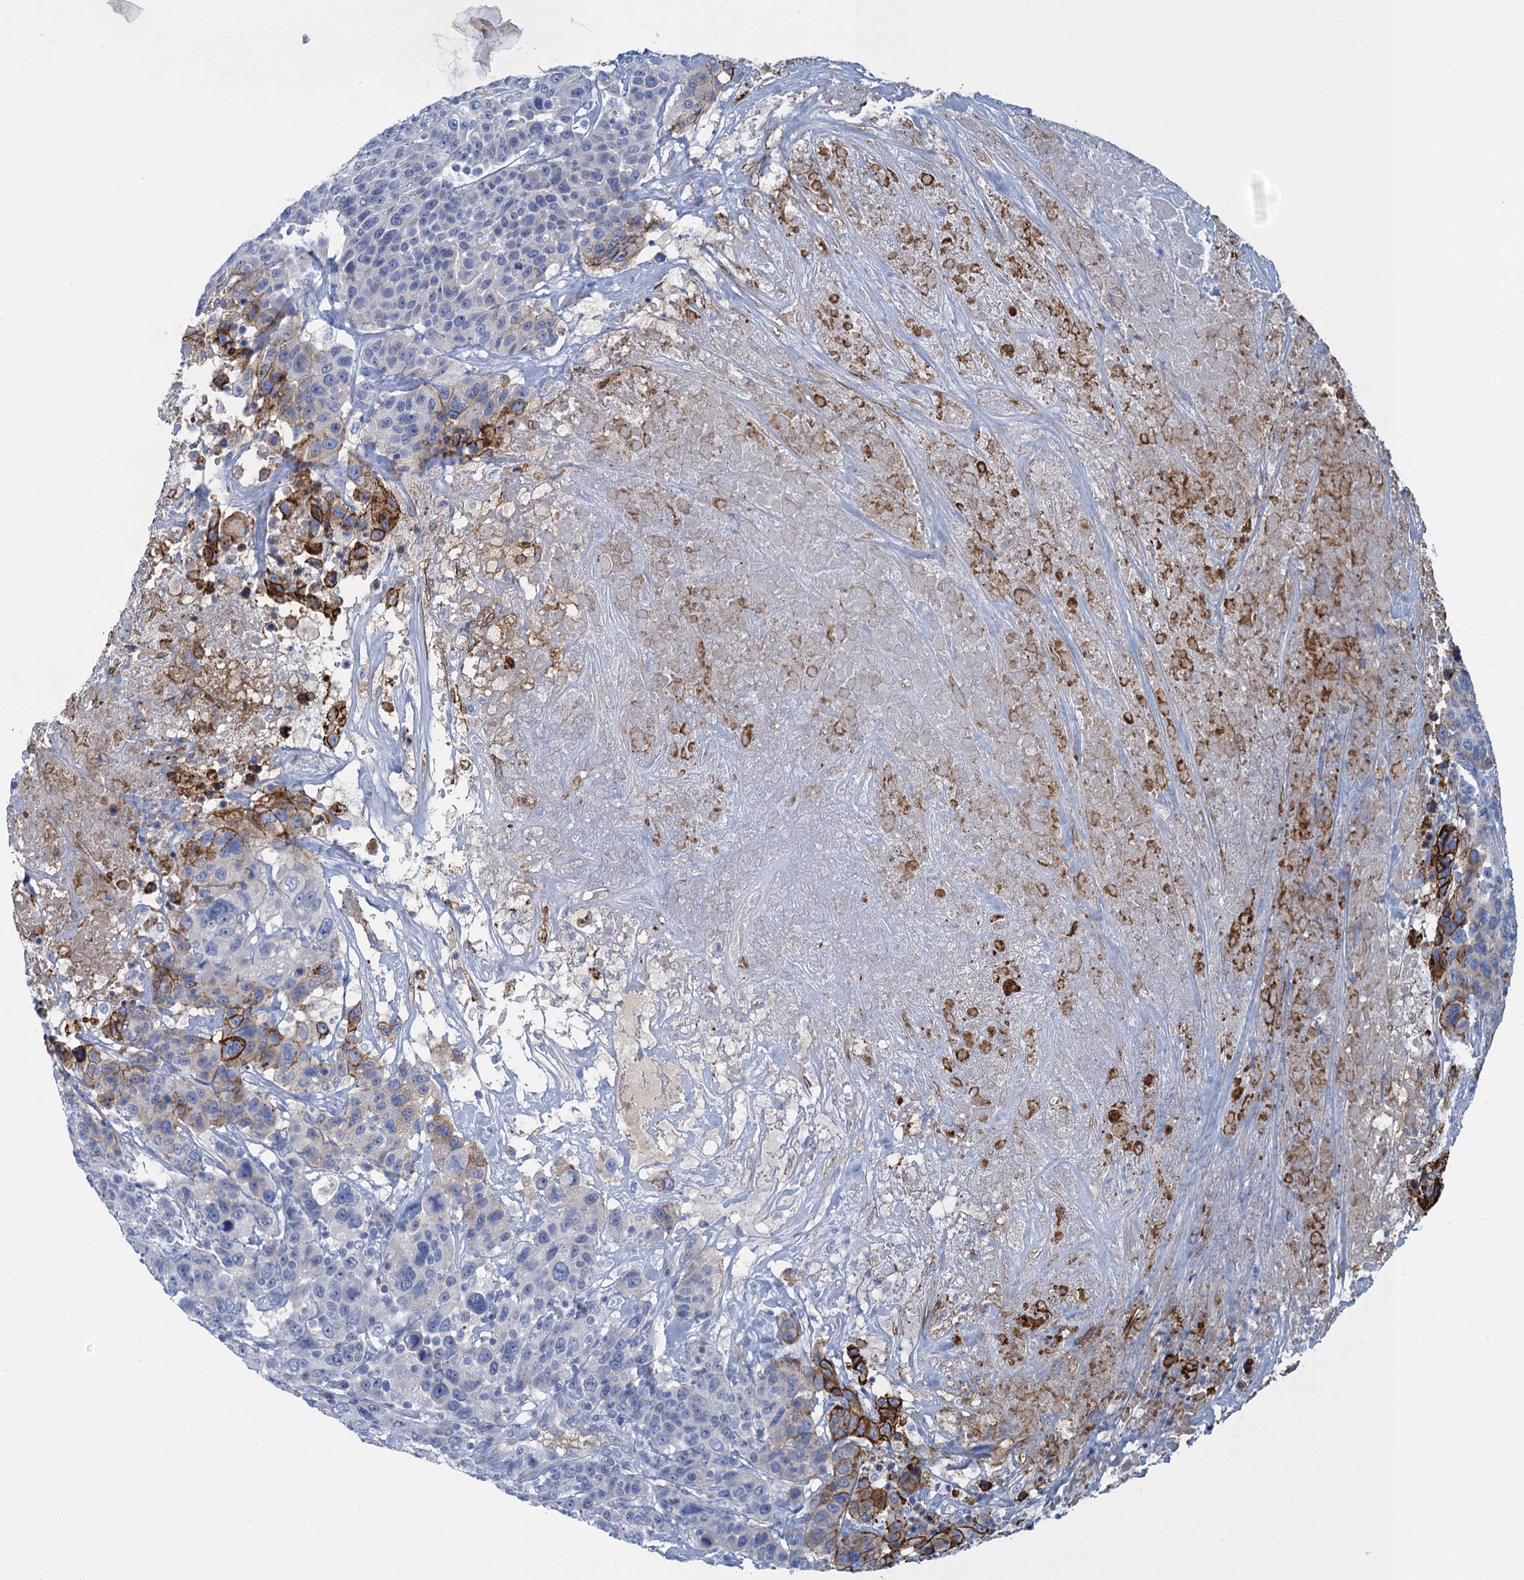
{"staining": {"intensity": "strong", "quantity": "<25%", "location": "cytoplasmic/membranous"}, "tissue": "breast cancer", "cell_type": "Tumor cells", "image_type": "cancer", "snomed": [{"axis": "morphology", "description": "Duct carcinoma"}, {"axis": "topography", "description": "Breast"}], "caption": "Protein expression analysis of breast invasive ductal carcinoma exhibits strong cytoplasmic/membranous positivity in about <25% of tumor cells. The protein of interest is stained brown, and the nuclei are stained in blue (DAB (3,3'-diaminobenzidine) IHC with brightfield microscopy, high magnification).", "gene": "MYADML2", "patient": {"sex": "female", "age": 37}}